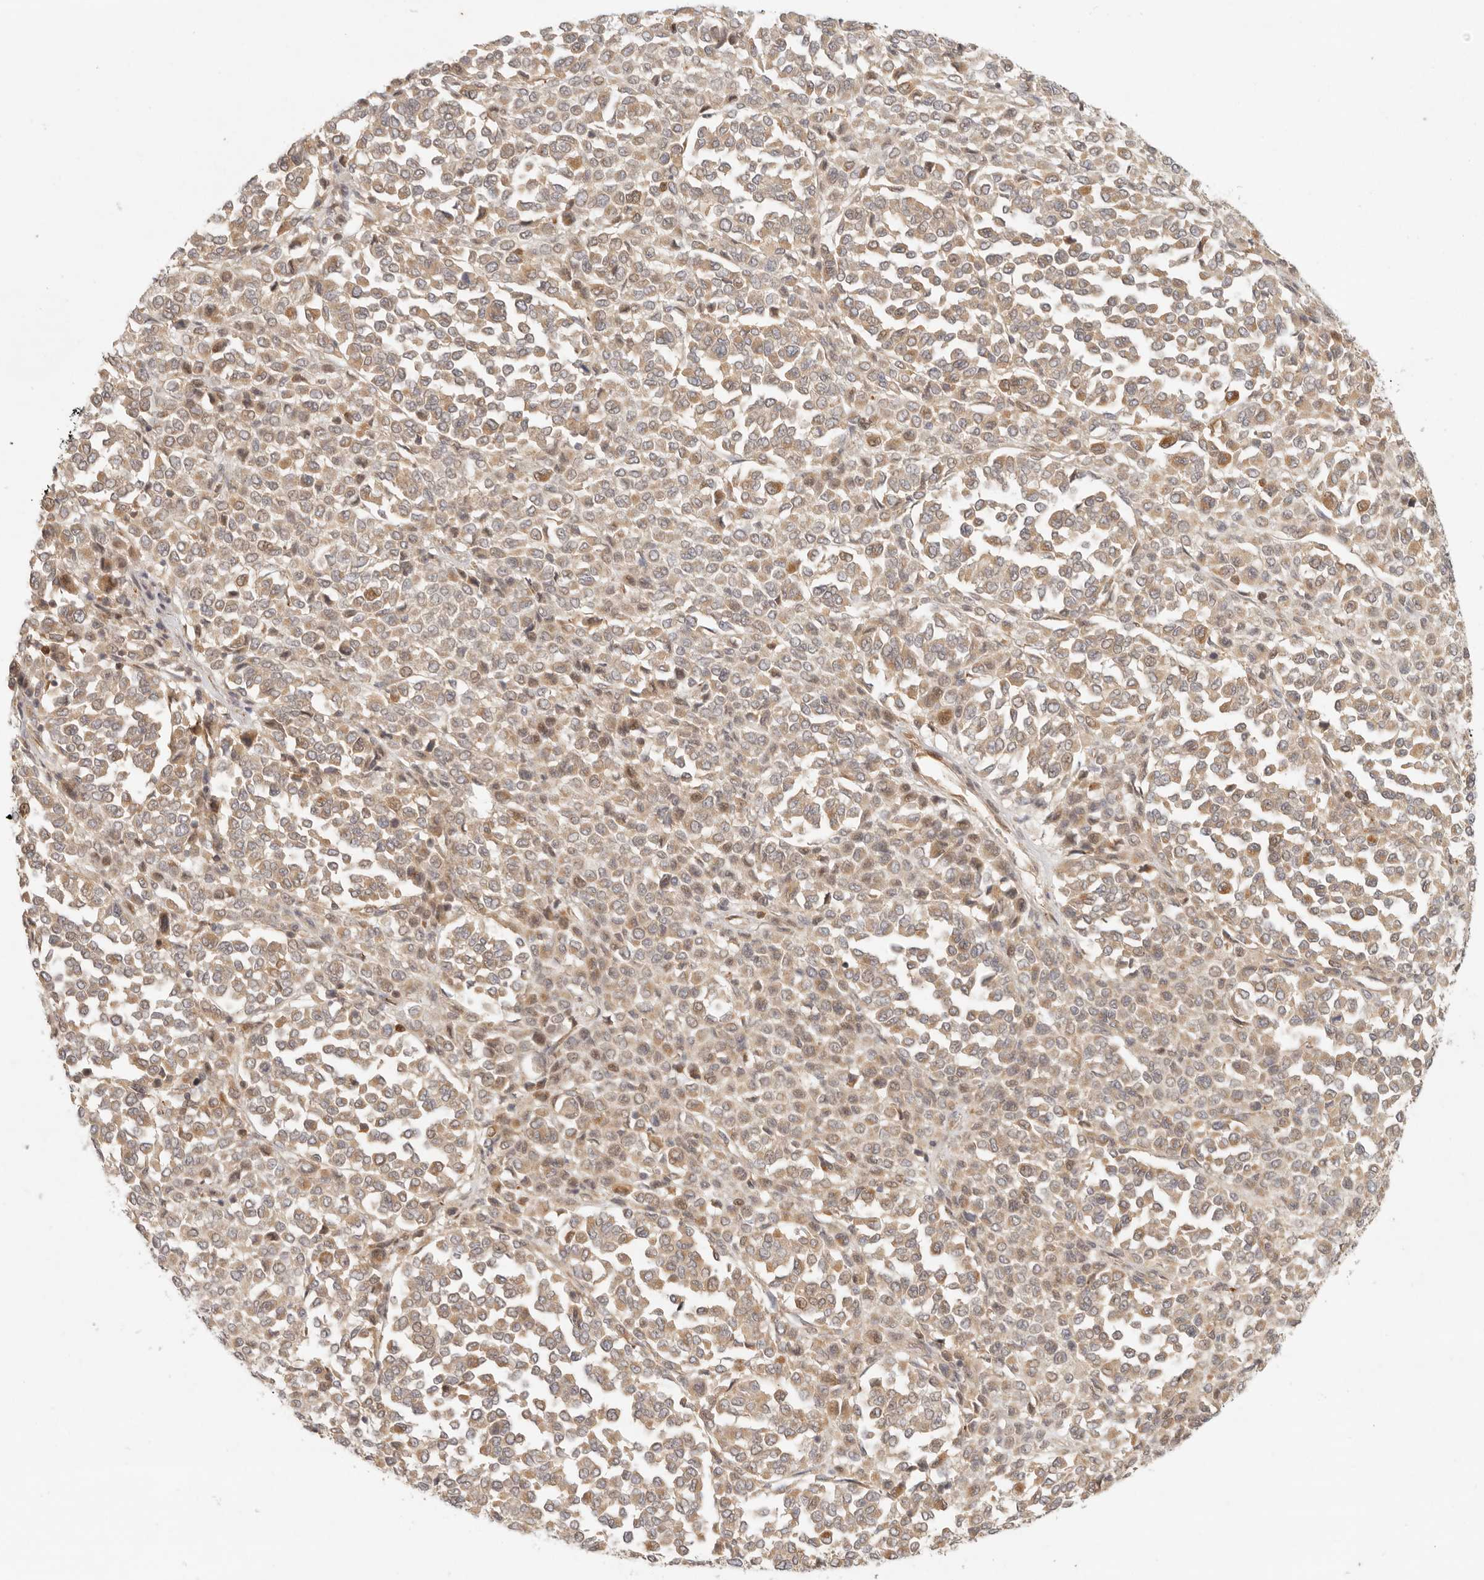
{"staining": {"intensity": "weak", "quantity": ">75%", "location": "cytoplasmic/membranous"}, "tissue": "melanoma", "cell_type": "Tumor cells", "image_type": "cancer", "snomed": [{"axis": "morphology", "description": "Malignant melanoma, Metastatic site"}, {"axis": "topography", "description": "Pancreas"}], "caption": "Protein staining reveals weak cytoplasmic/membranous staining in approximately >75% of tumor cells in malignant melanoma (metastatic site). Nuclei are stained in blue.", "gene": "AHDC1", "patient": {"sex": "female", "age": 30}}